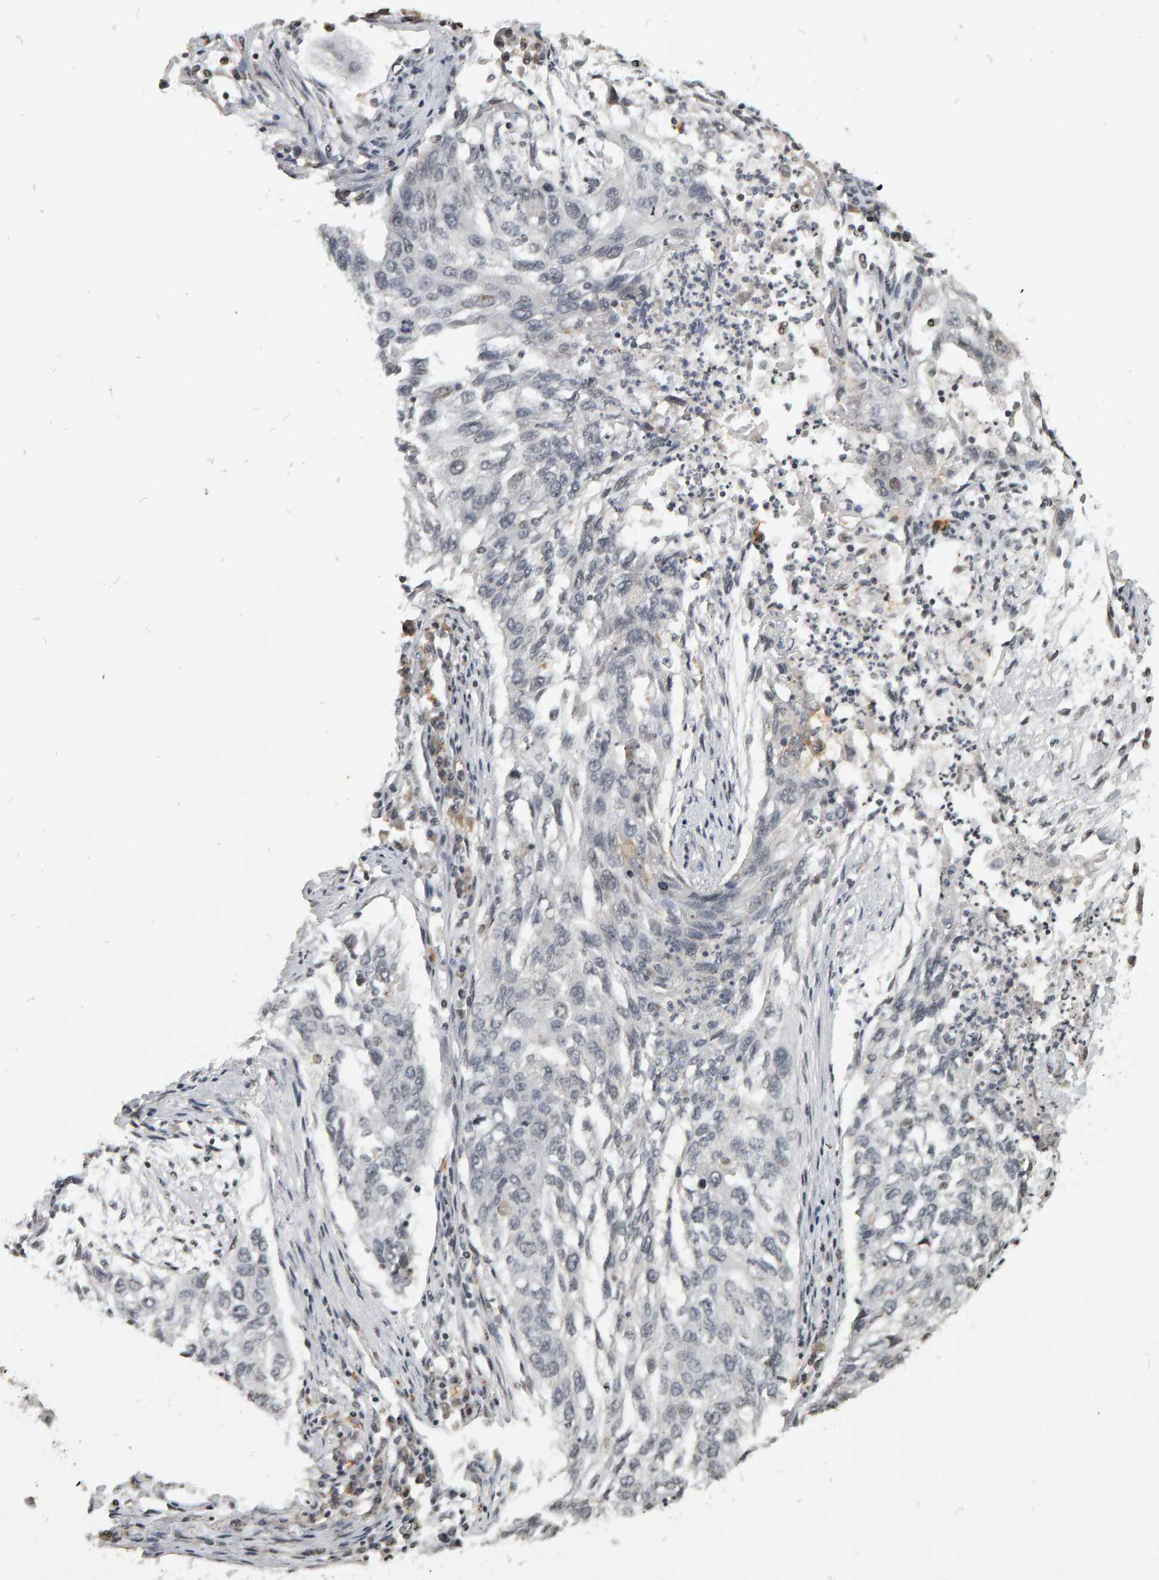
{"staining": {"intensity": "negative", "quantity": "none", "location": "none"}, "tissue": "lung cancer", "cell_type": "Tumor cells", "image_type": "cancer", "snomed": [{"axis": "morphology", "description": "Squamous cell carcinoma, NOS"}, {"axis": "topography", "description": "Lung"}], "caption": "A histopathology image of lung cancer stained for a protein shows no brown staining in tumor cells.", "gene": "TRAM1", "patient": {"sex": "female", "age": 63}}